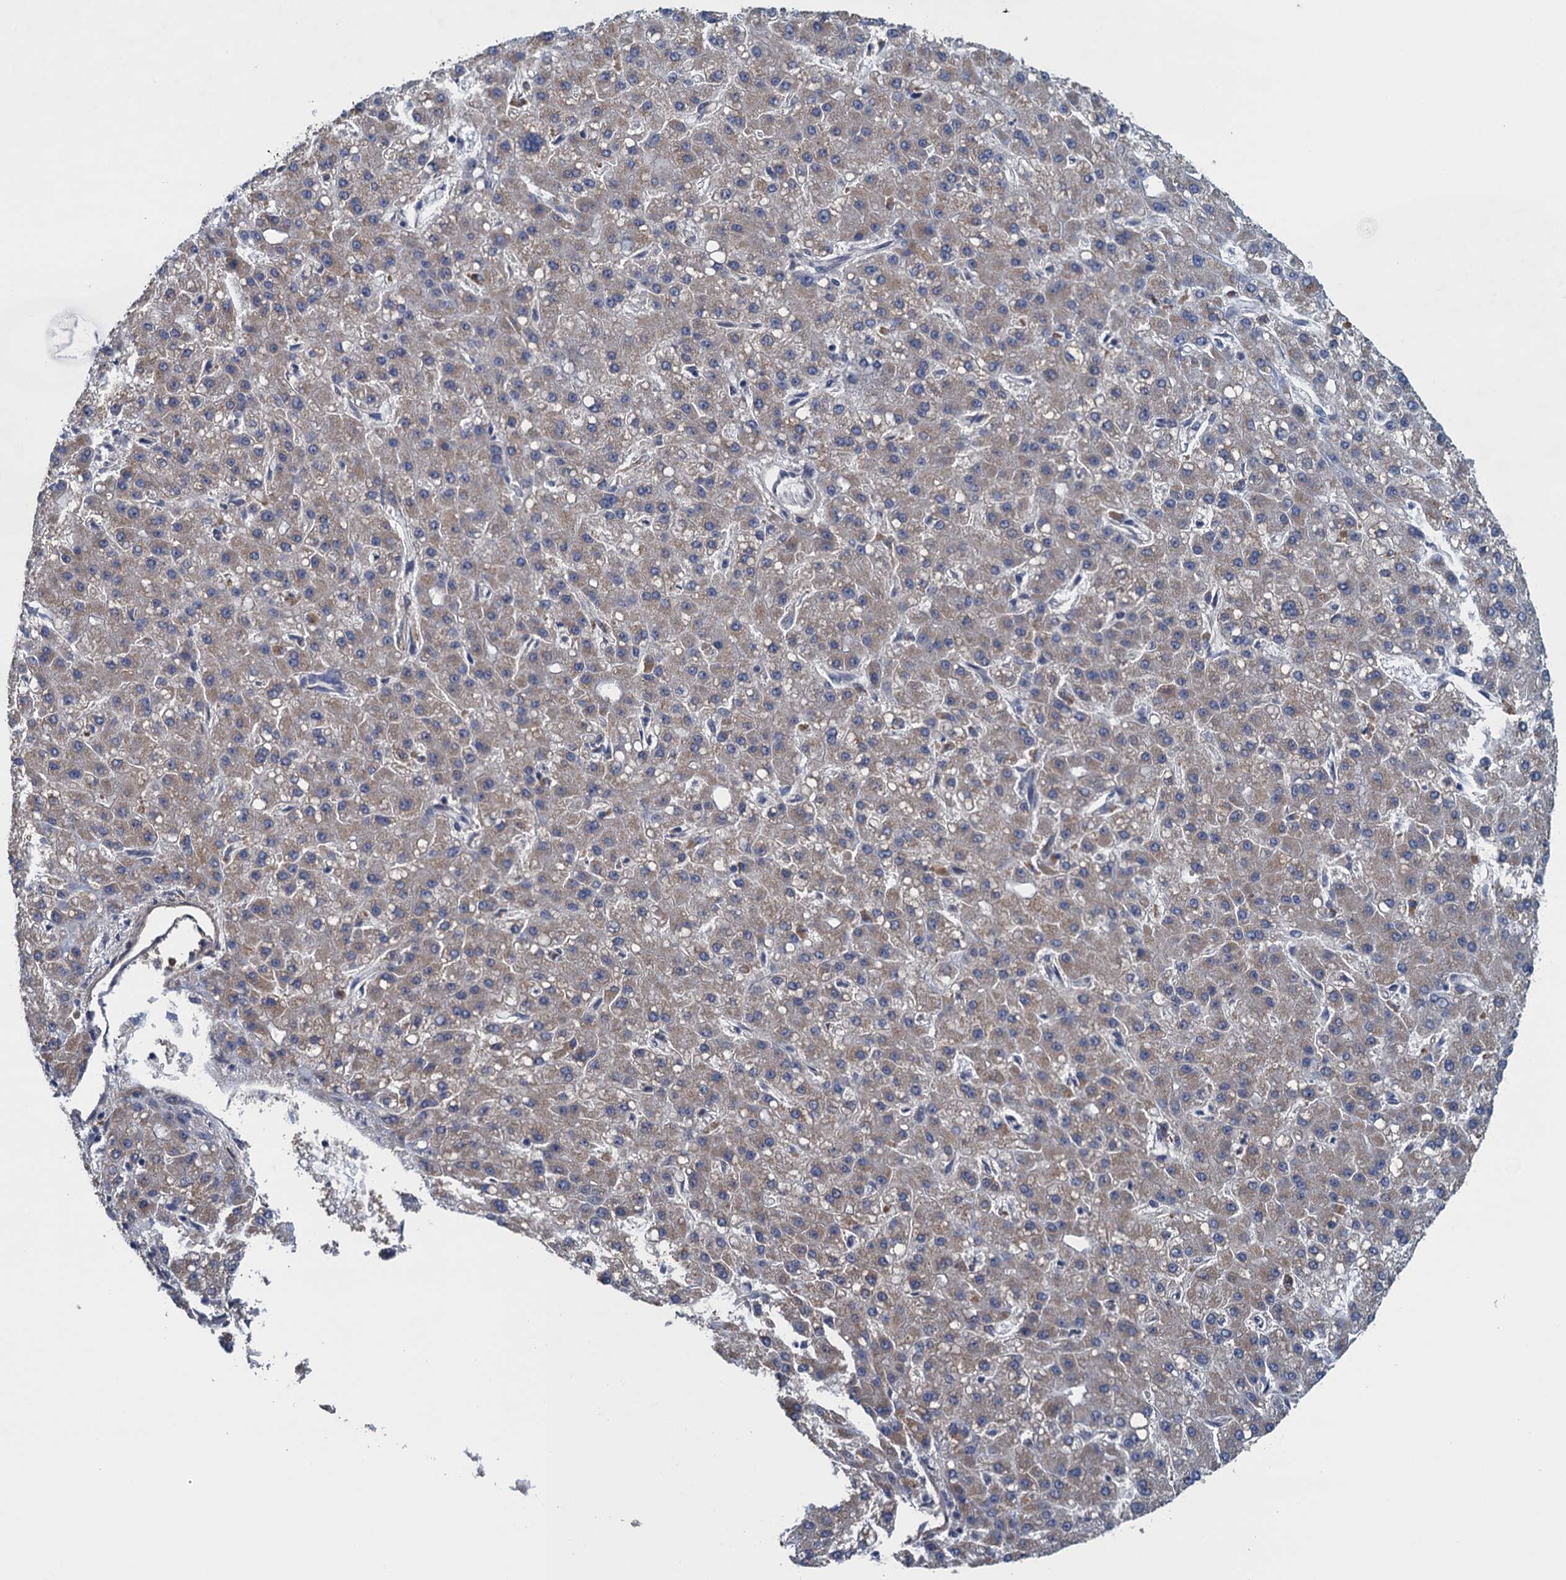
{"staining": {"intensity": "weak", "quantity": ">75%", "location": "cytoplasmic/membranous"}, "tissue": "liver cancer", "cell_type": "Tumor cells", "image_type": "cancer", "snomed": [{"axis": "morphology", "description": "Carcinoma, Hepatocellular, NOS"}, {"axis": "topography", "description": "Liver"}], "caption": "The micrograph reveals a brown stain indicating the presence of a protein in the cytoplasmic/membranous of tumor cells in hepatocellular carcinoma (liver).", "gene": "CTU2", "patient": {"sex": "male", "age": 67}}